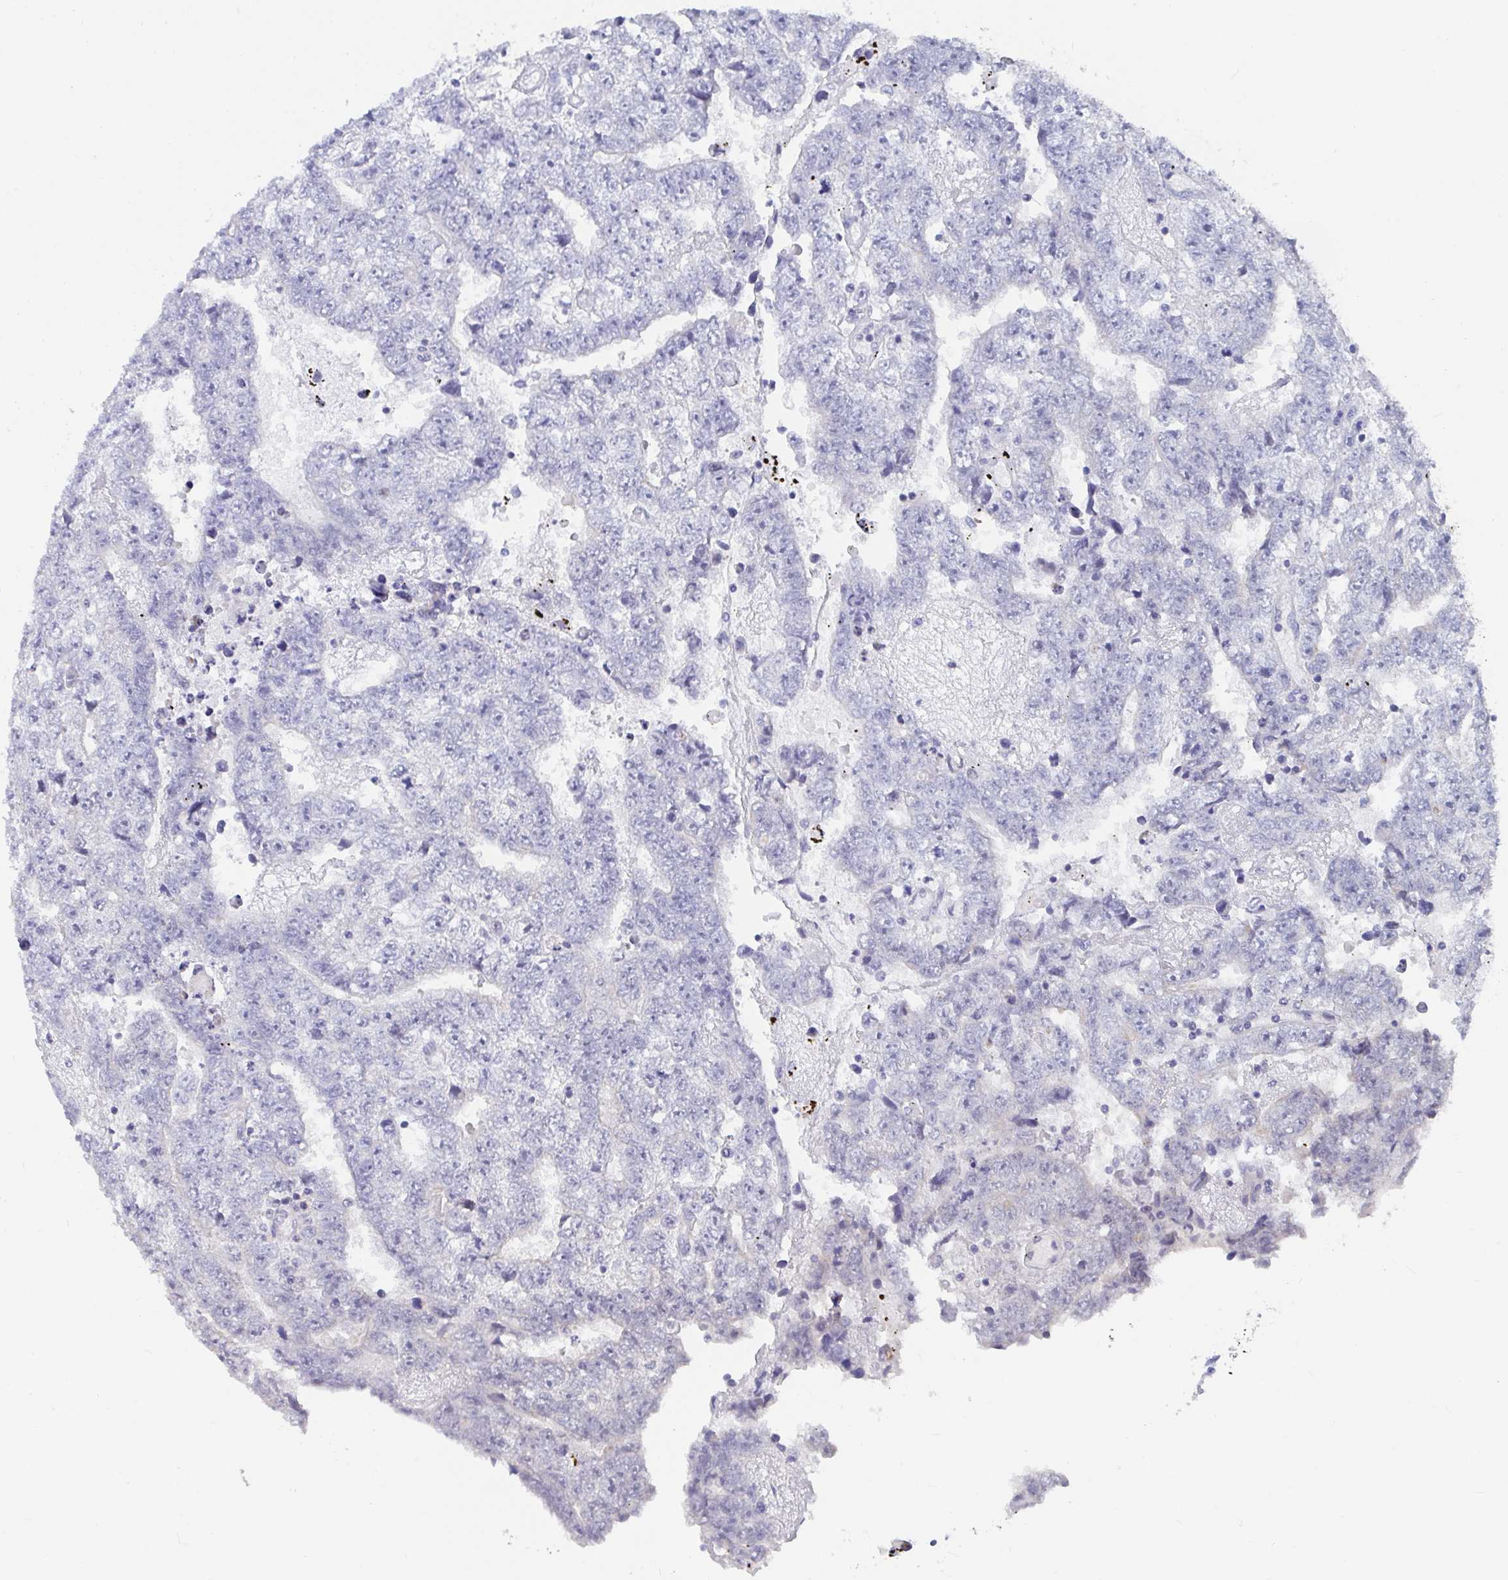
{"staining": {"intensity": "negative", "quantity": "none", "location": "none"}, "tissue": "testis cancer", "cell_type": "Tumor cells", "image_type": "cancer", "snomed": [{"axis": "morphology", "description": "Carcinoma, Embryonal, NOS"}, {"axis": "topography", "description": "Testis"}], "caption": "Immunohistochemistry (IHC) micrograph of neoplastic tissue: testis embryonal carcinoma stained with DAB exhibits no significant protein staining in tumor cells. The staining is performed using DAB (3,3'-diaminobenzidine) brown chromogen with nuclei counter-stained in using hematoxylin.", "gene": "FAM156B", "patient": {"sex": "male", "age": 25}}